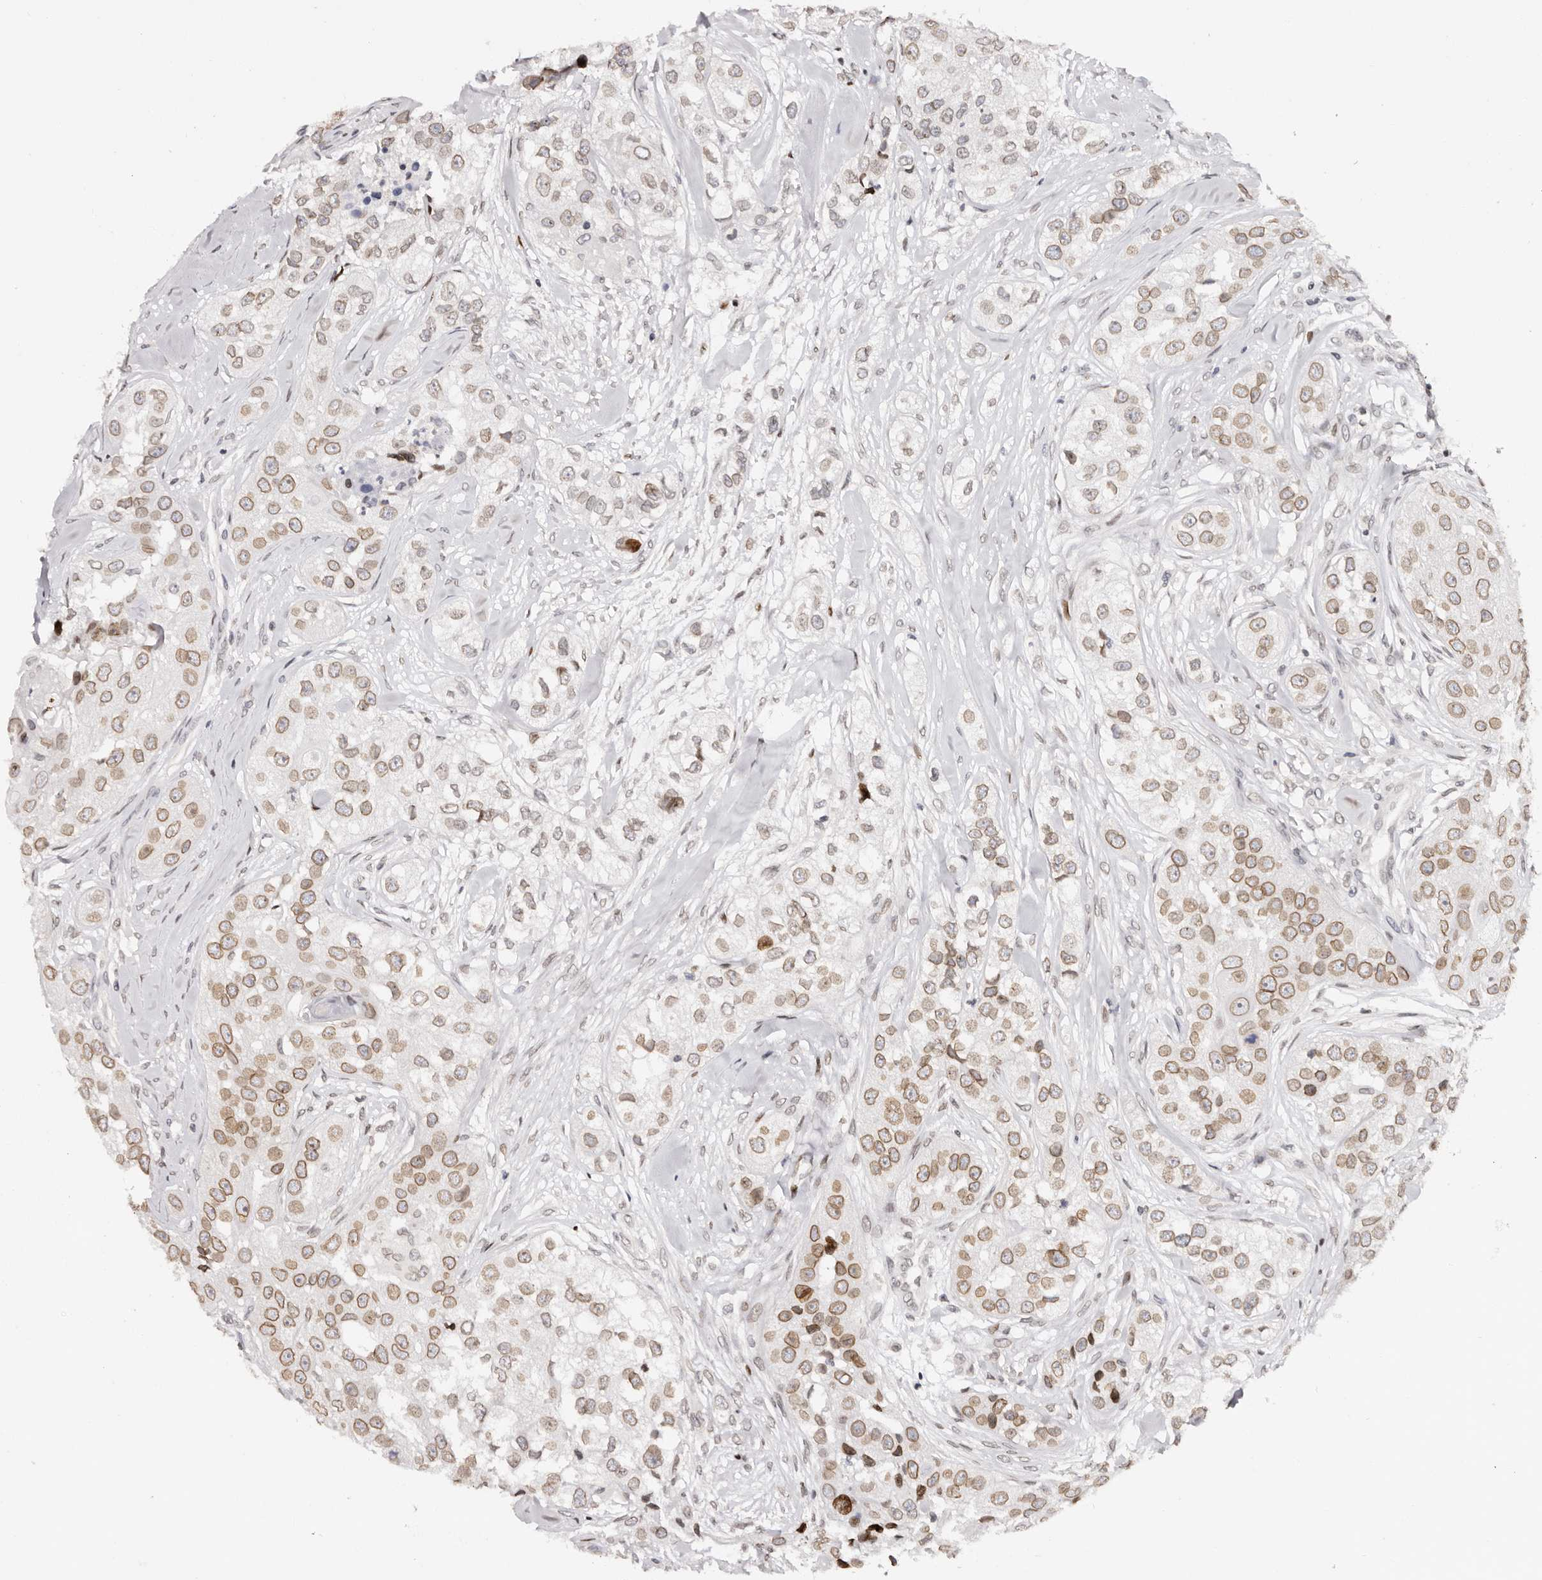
{"staining": {"intensity": "moderate", "quantity": ">75%", "location": "cytoplasmic/membranous,nuclear"}, "tissue": "head and neck cancer", "cell_type": "Tumor cells", "image_type": "cancer", "snomed": [{"axis": "morphology", "description": "Normal tissue, NOS"}, {"axis": "morphology", "description": "Squamous cell carcinoma, NOS"}, {"axis": "topography", "description": "Skeletal muscle"}, {"axis": "topography", "description": "Head-Neck"}], "caption": "Moderate cytoplasmic/membranous and nuclear protein expression is present in approximately >75% of tumor cells in head and neck cancer. (brown staining indicates protein expression, while blue staining denotes nuclei).", "gene": "NUP153", "patient": {"sex": "male", "age": 51}}